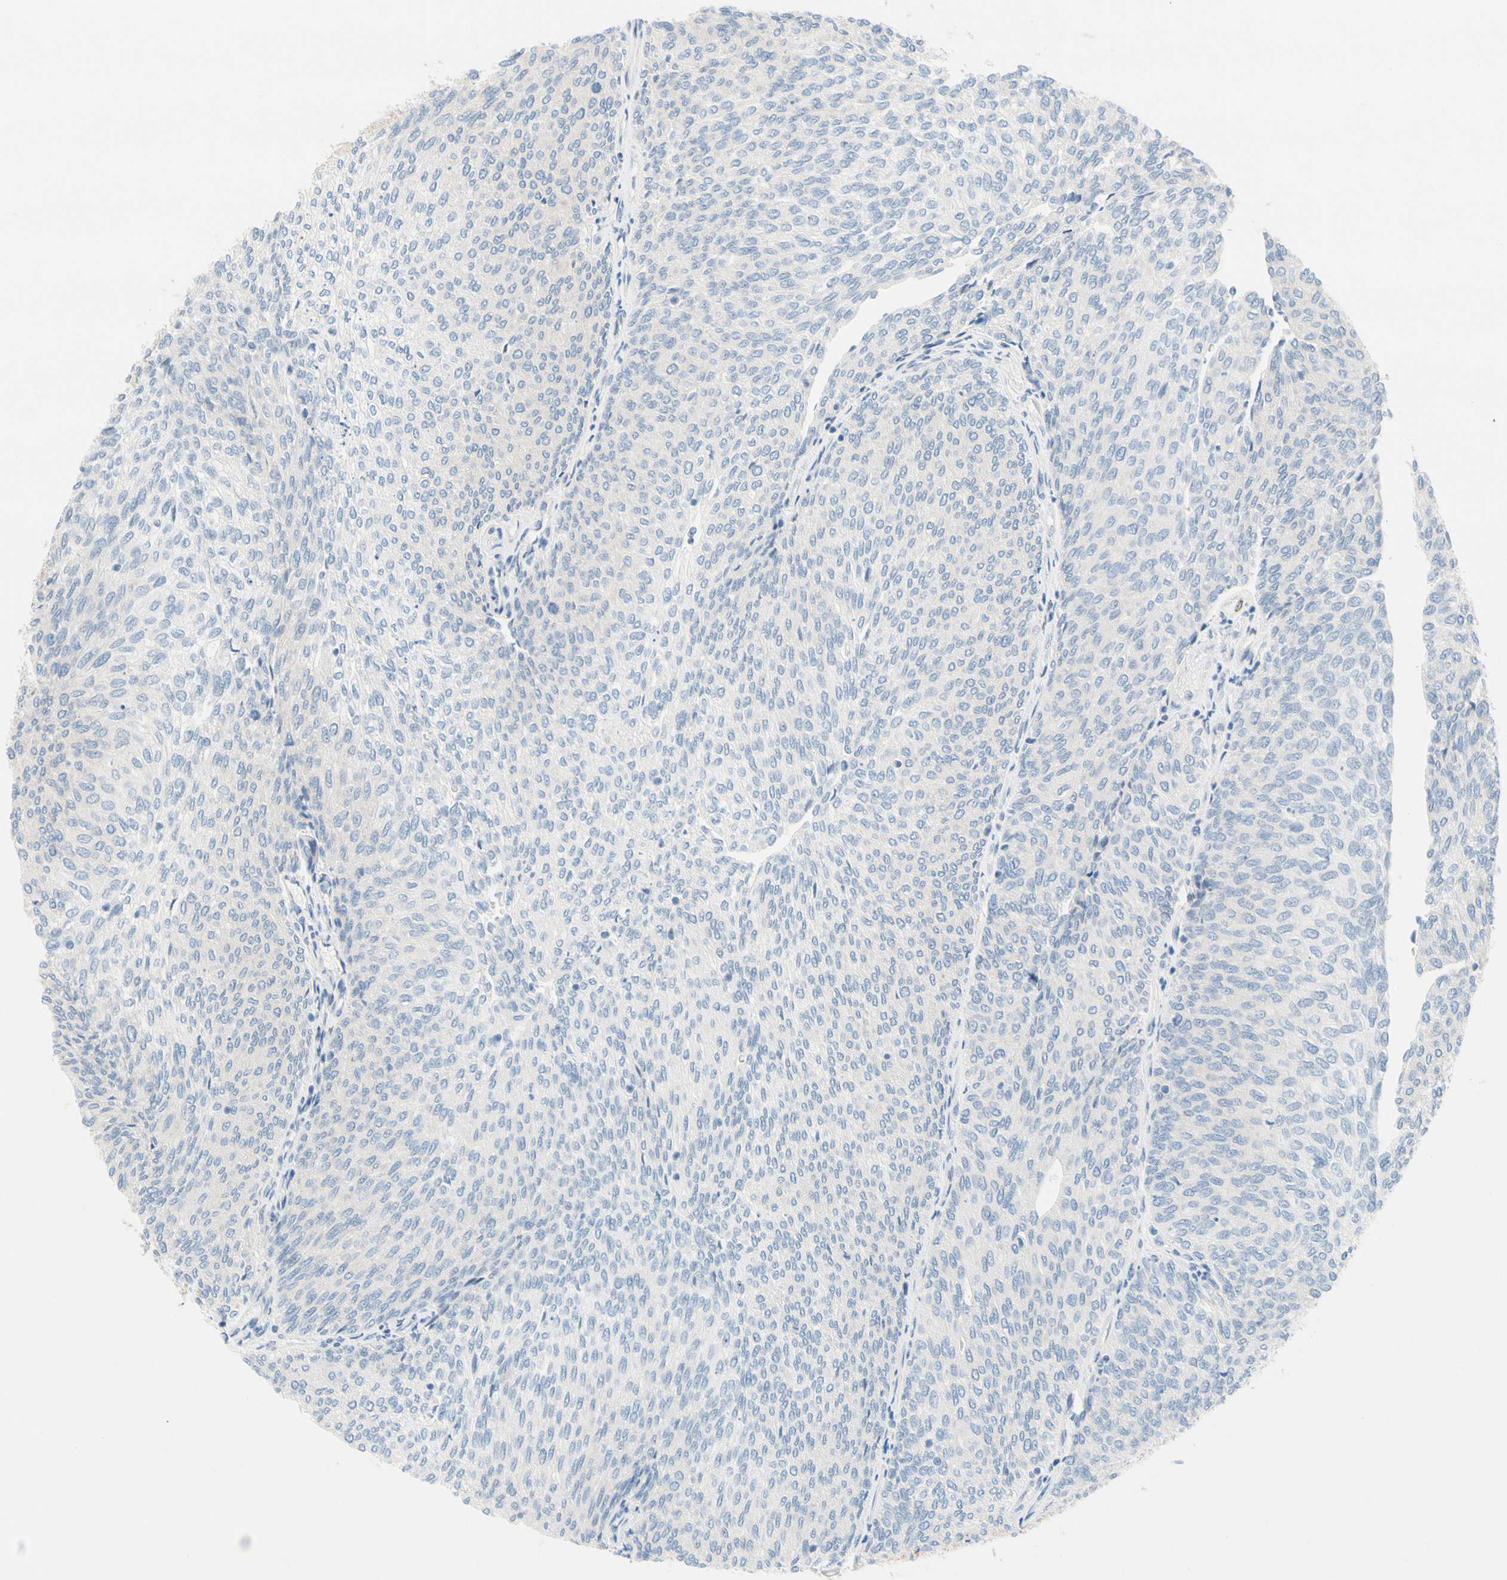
{"staining": {"intensity": "negative", "quantity": "none", "location": "none"}, "tissue": "urothelial cancer", "cell_type": "Tumor cells", "image_type": "cancer", "snomed": [{"axis": "morphology", "description": "Urothelial carcinoma, Low grade"}, {"axis": "topography", "description": "Urinary bladder"}], "caption": "Immunohistochemistry photomicrograph of urothelial carcinoma (low-grade) stained for a protein (brown), which exhibits no expression in tumor cells.", "gene": "ZNF132", "patient": {"sex": "female", "age": 79}}